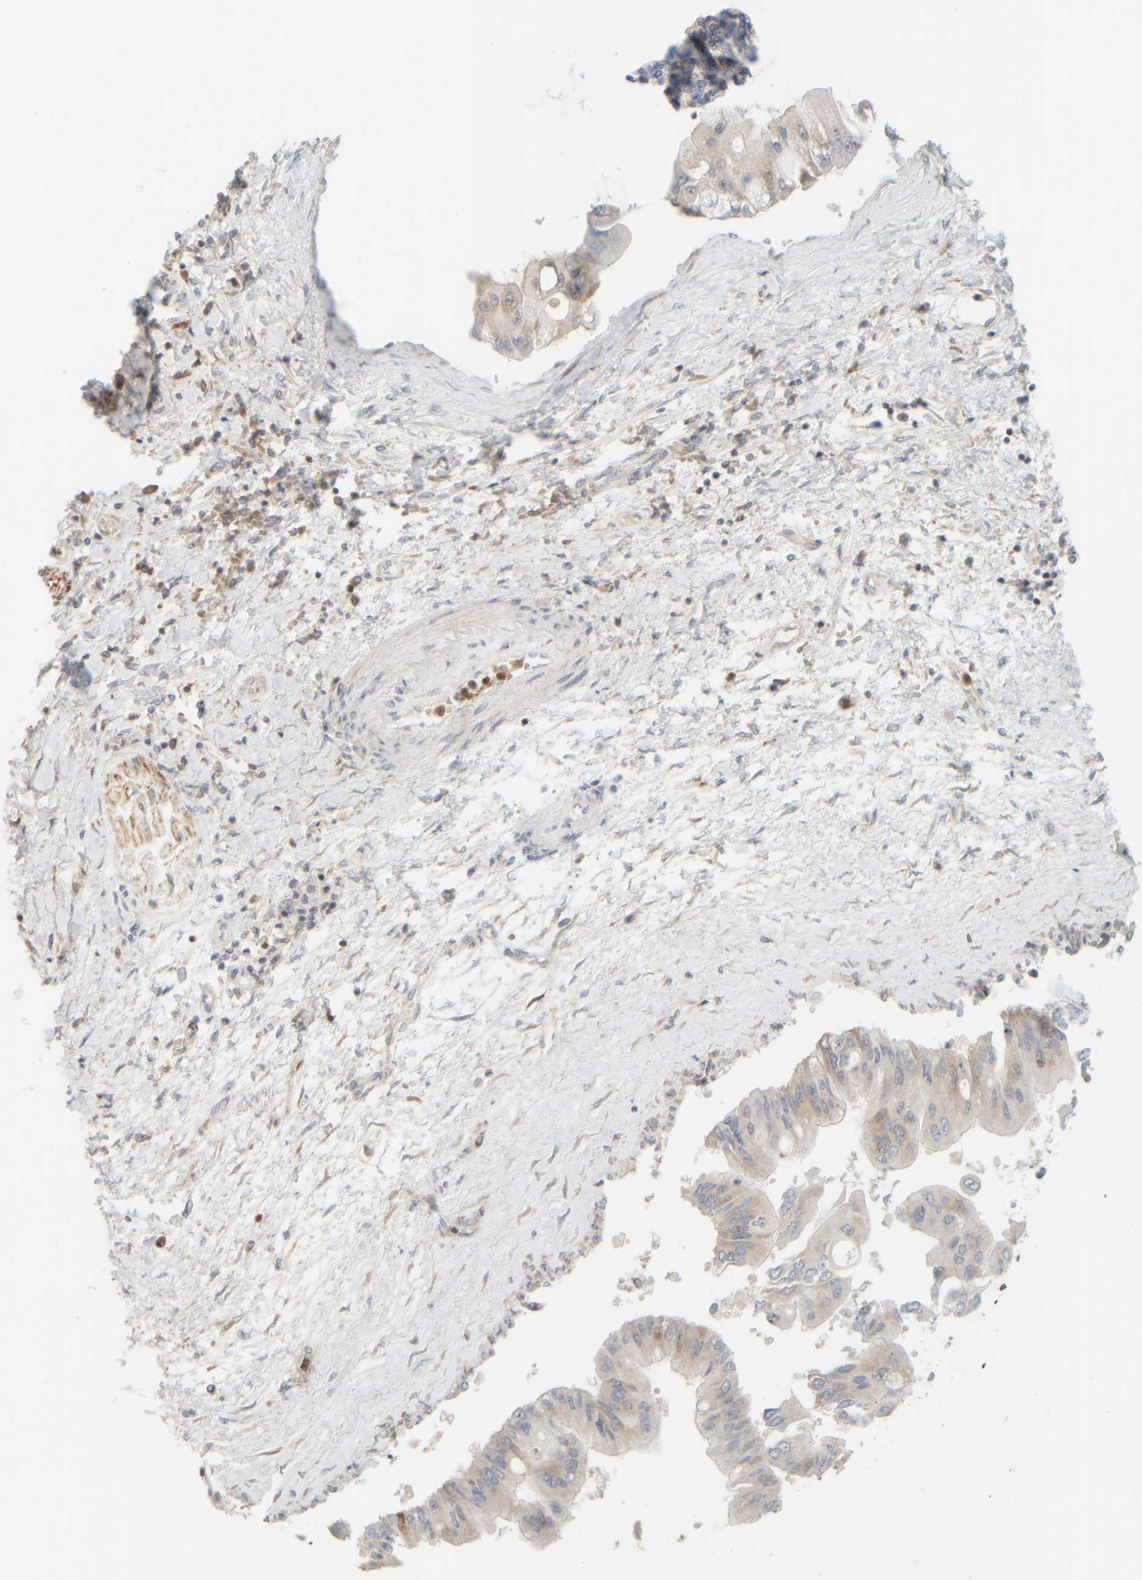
{"staining": {"intensity": "weak", "quantity": "<25%", "location": "cytoplasmic/membranous"}, "tissue": "liver cancer", "cell_type": "Tumor cells", "image_type": "cancer", "snomed": [{"axis": "morphology", "description": "Cholangiocarcinoma"}, {"axis": "topography", "description": "Liver"}], "caption": "Tumor cells show no significant protein expression in liver cancer (cholangiocarcinoma).", "gene": "PTGES3L-AARSD1", "patient": {"sex": "male", "age": 50}}